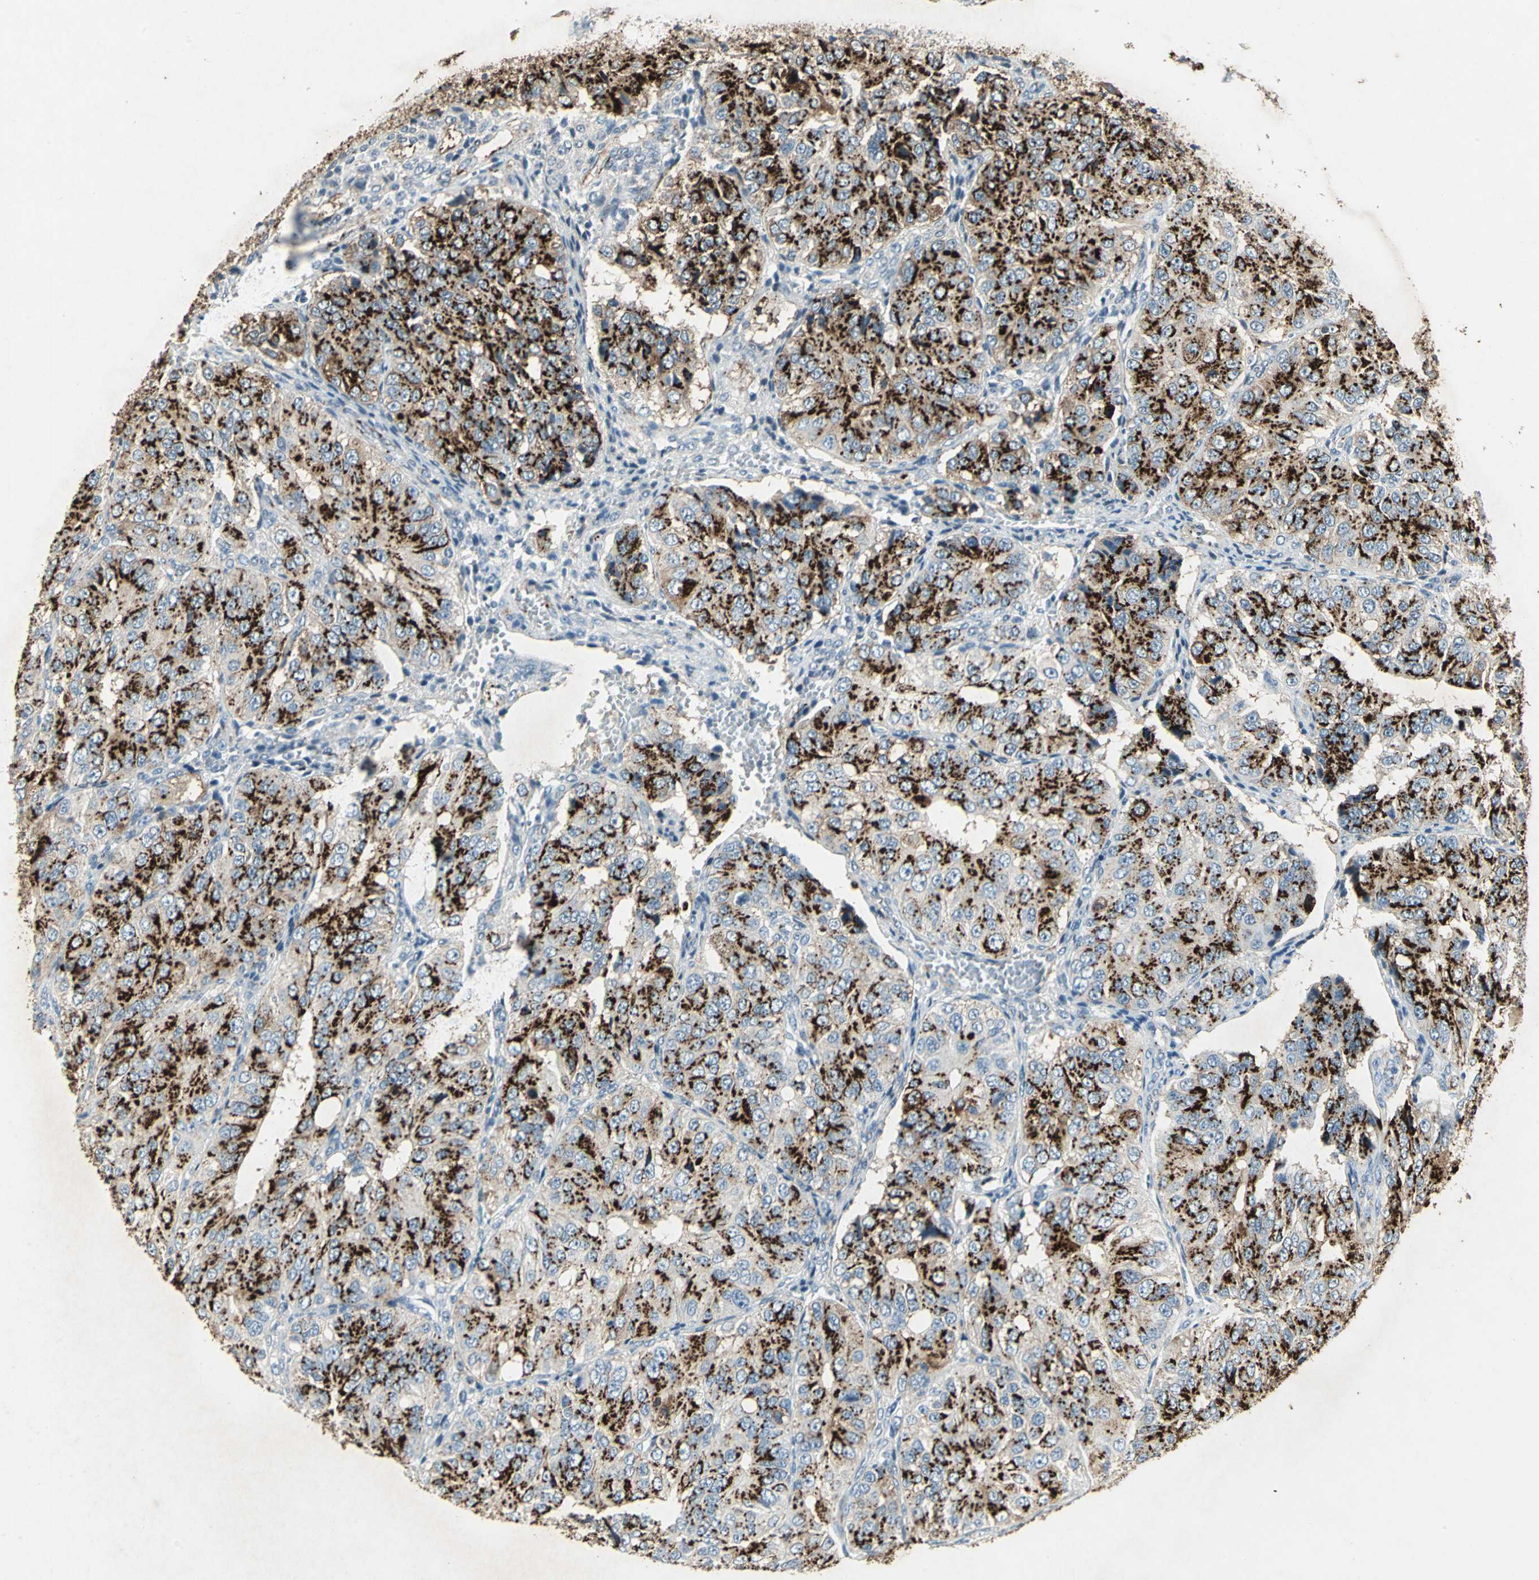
{"staining": {"intensity": "strong", "quantity": ">75%", "location": "cytoplasmic/membranous"}, "tissue": "ovarian cancer", "cell_type": "Tumor cells", "image_type": "cancer", "snomed": [{"axis": "morphology", "description": "Carcinoma, endometroid"}, {"axis": "topography", "description": "Ovary"}], "caption": "Immunohistochemistry (DAB (3,3'-diaminobenzidine)) staining of human ovarian cancer reveals strong cytoplasmic/membranous protein expression in about >75% of tumor cells.", "gene": "CAMK2B", "patient": {"sex": "female", "age": 51}}